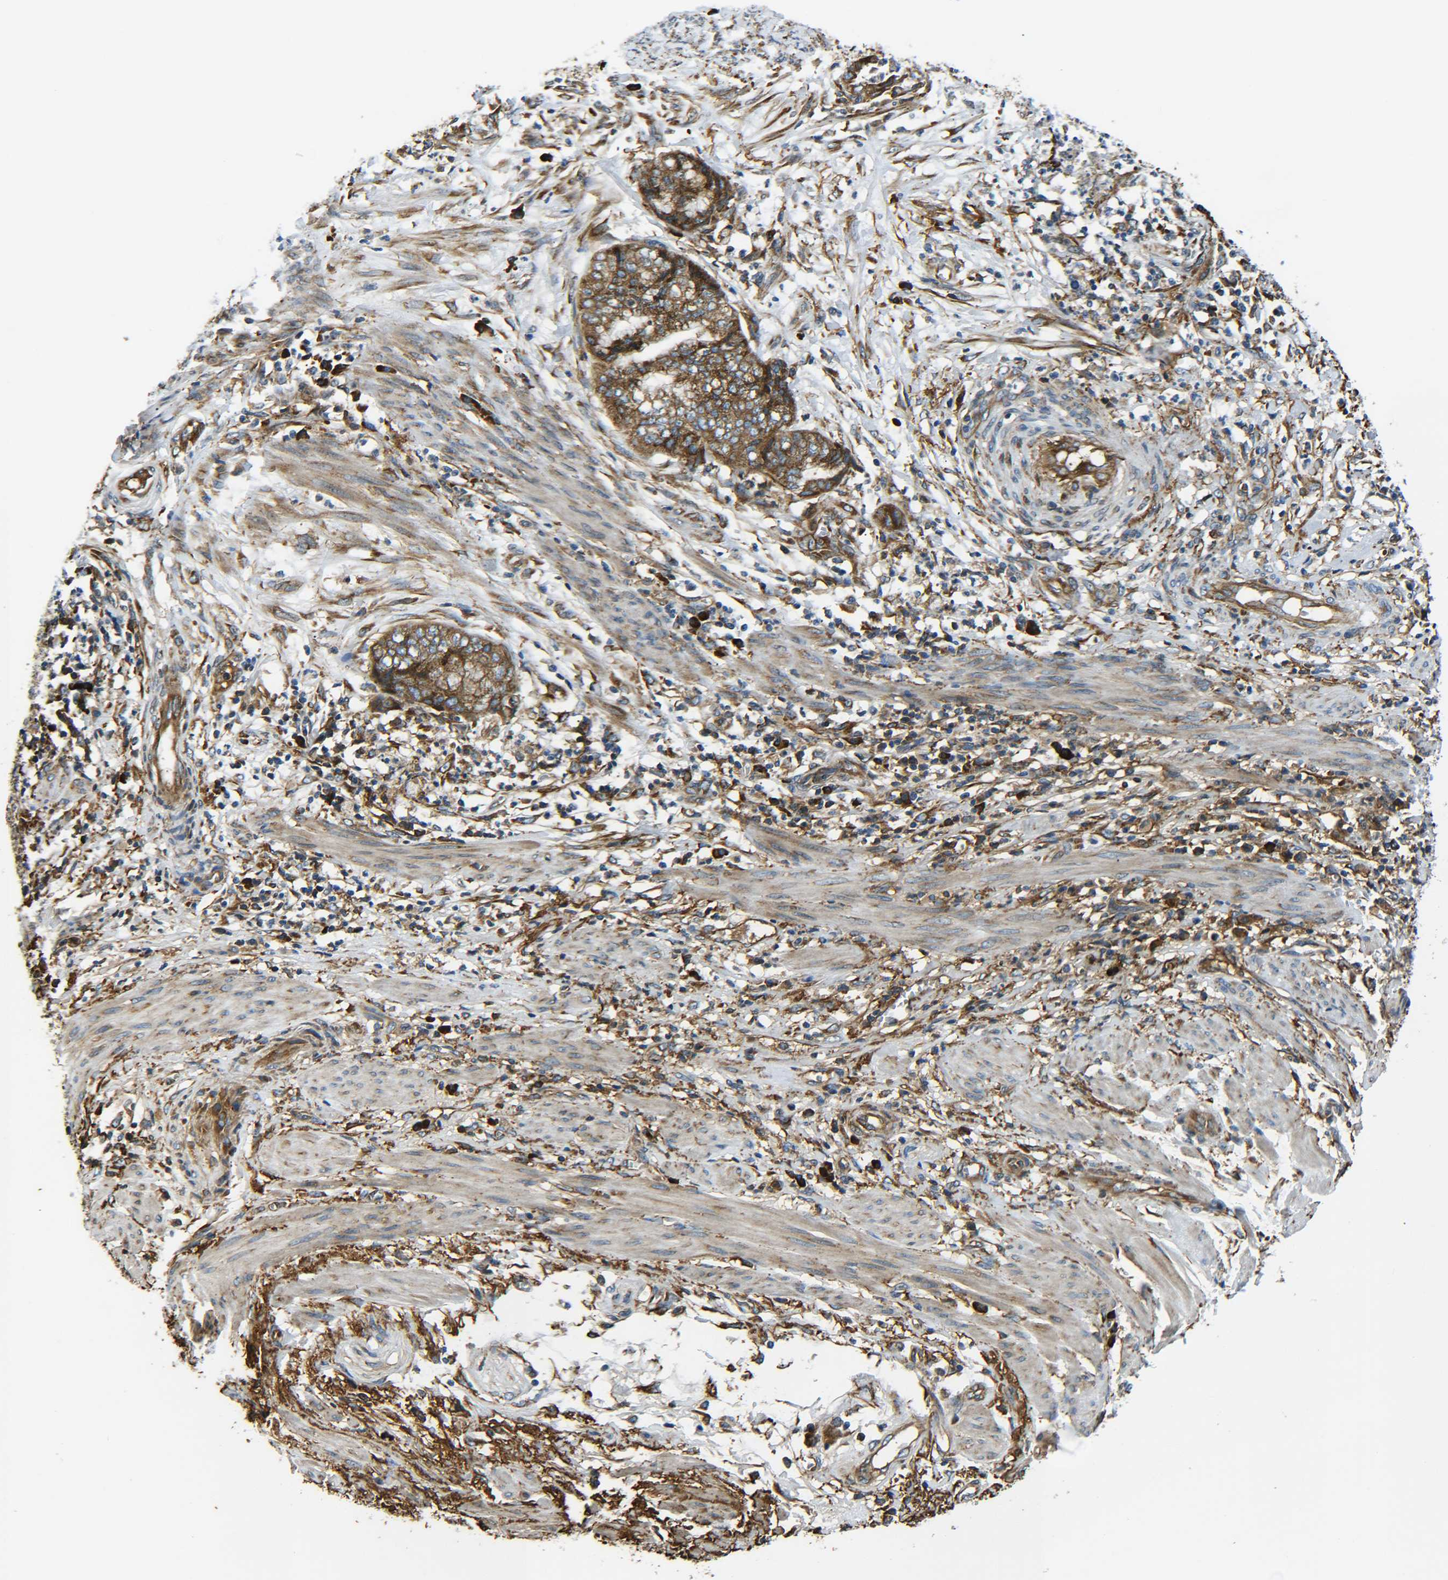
{"staining": {"intensity": "strong", "quantity": ">75%", "location": "cytoplasmic/membranous"}, "tissue": "endometrial cancer", "cell_type": "Tumor cells", "image_type": "cancer", "snomed": [{"axis": "morphology", "description": "Necrosis, NOS"}, {"axis": "morphology", "description": "Adenocarcinoma, NOS"}, {"axis": "topography", "description": "Endometrium"}], "caption": "Strong cytoplasmic/membranous protein staining is seen in approximately >75% of tumor cells in endometrial adenocarcinoma. Ihc stains the protein of interest in brown and the nuclei are stained blue.", "gene": "PREB", "patient": {"sex": "female", "age": 79}}